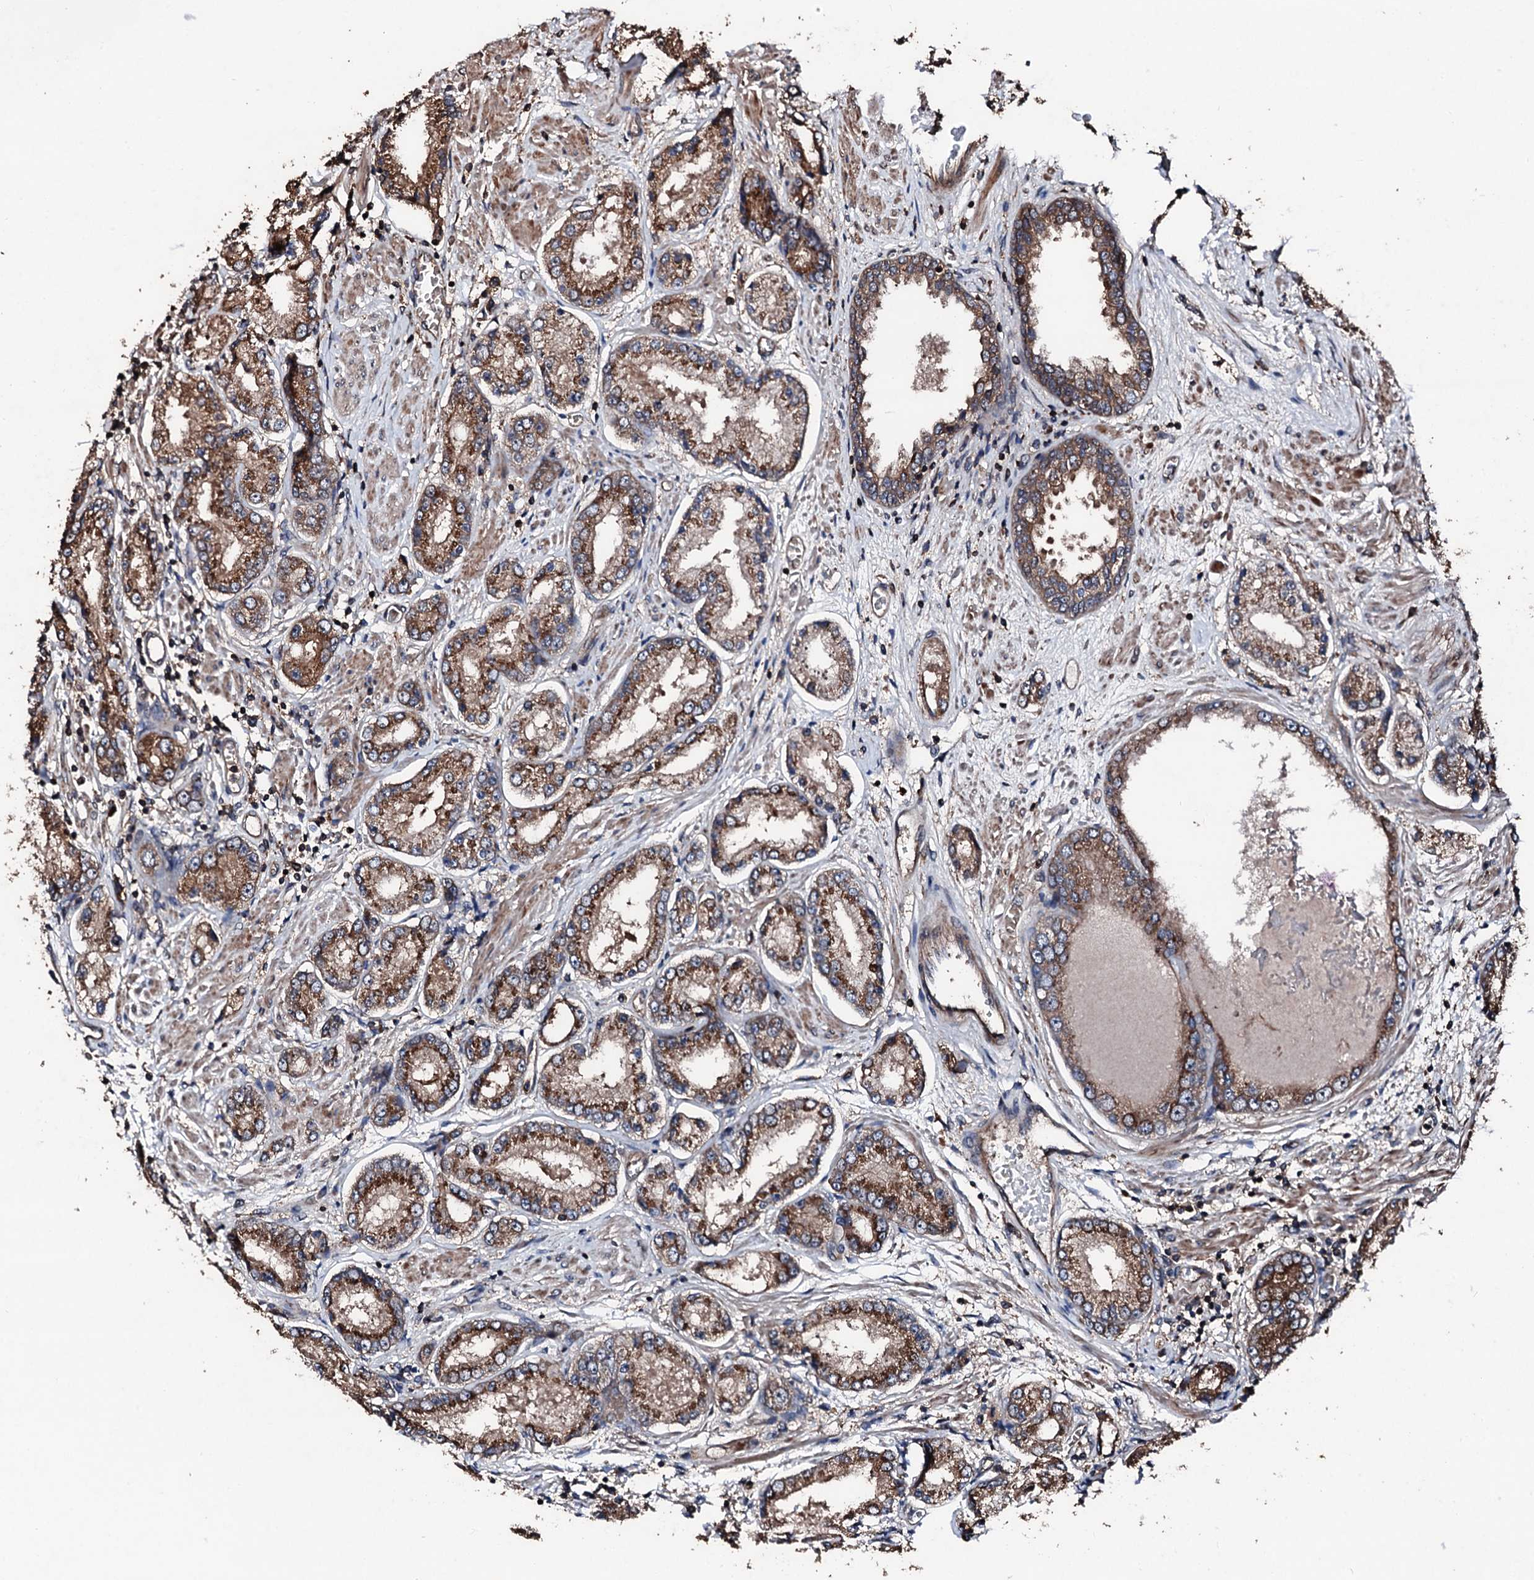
{"staining": {"intensity": "moderate", "quantity": ">75%", "location": "cytoplasmic/membranous"}, "tissue": "prostate cancer", "cell_type": "Tumor cells", "image_type": "cancer", "snomed": [{"axis": "morphology", "description": "Adenocarcinoma, High grade"}, {"axis": "topography", "description": "Prostate"}], "caption": "Prostate cancer (adenocarcinoma (high-grade)) stained with a protein marker exhibits moderate staining in tumor cells.", "gene": "KIF18A", "patient": {"sex": "male", "age": 59}}